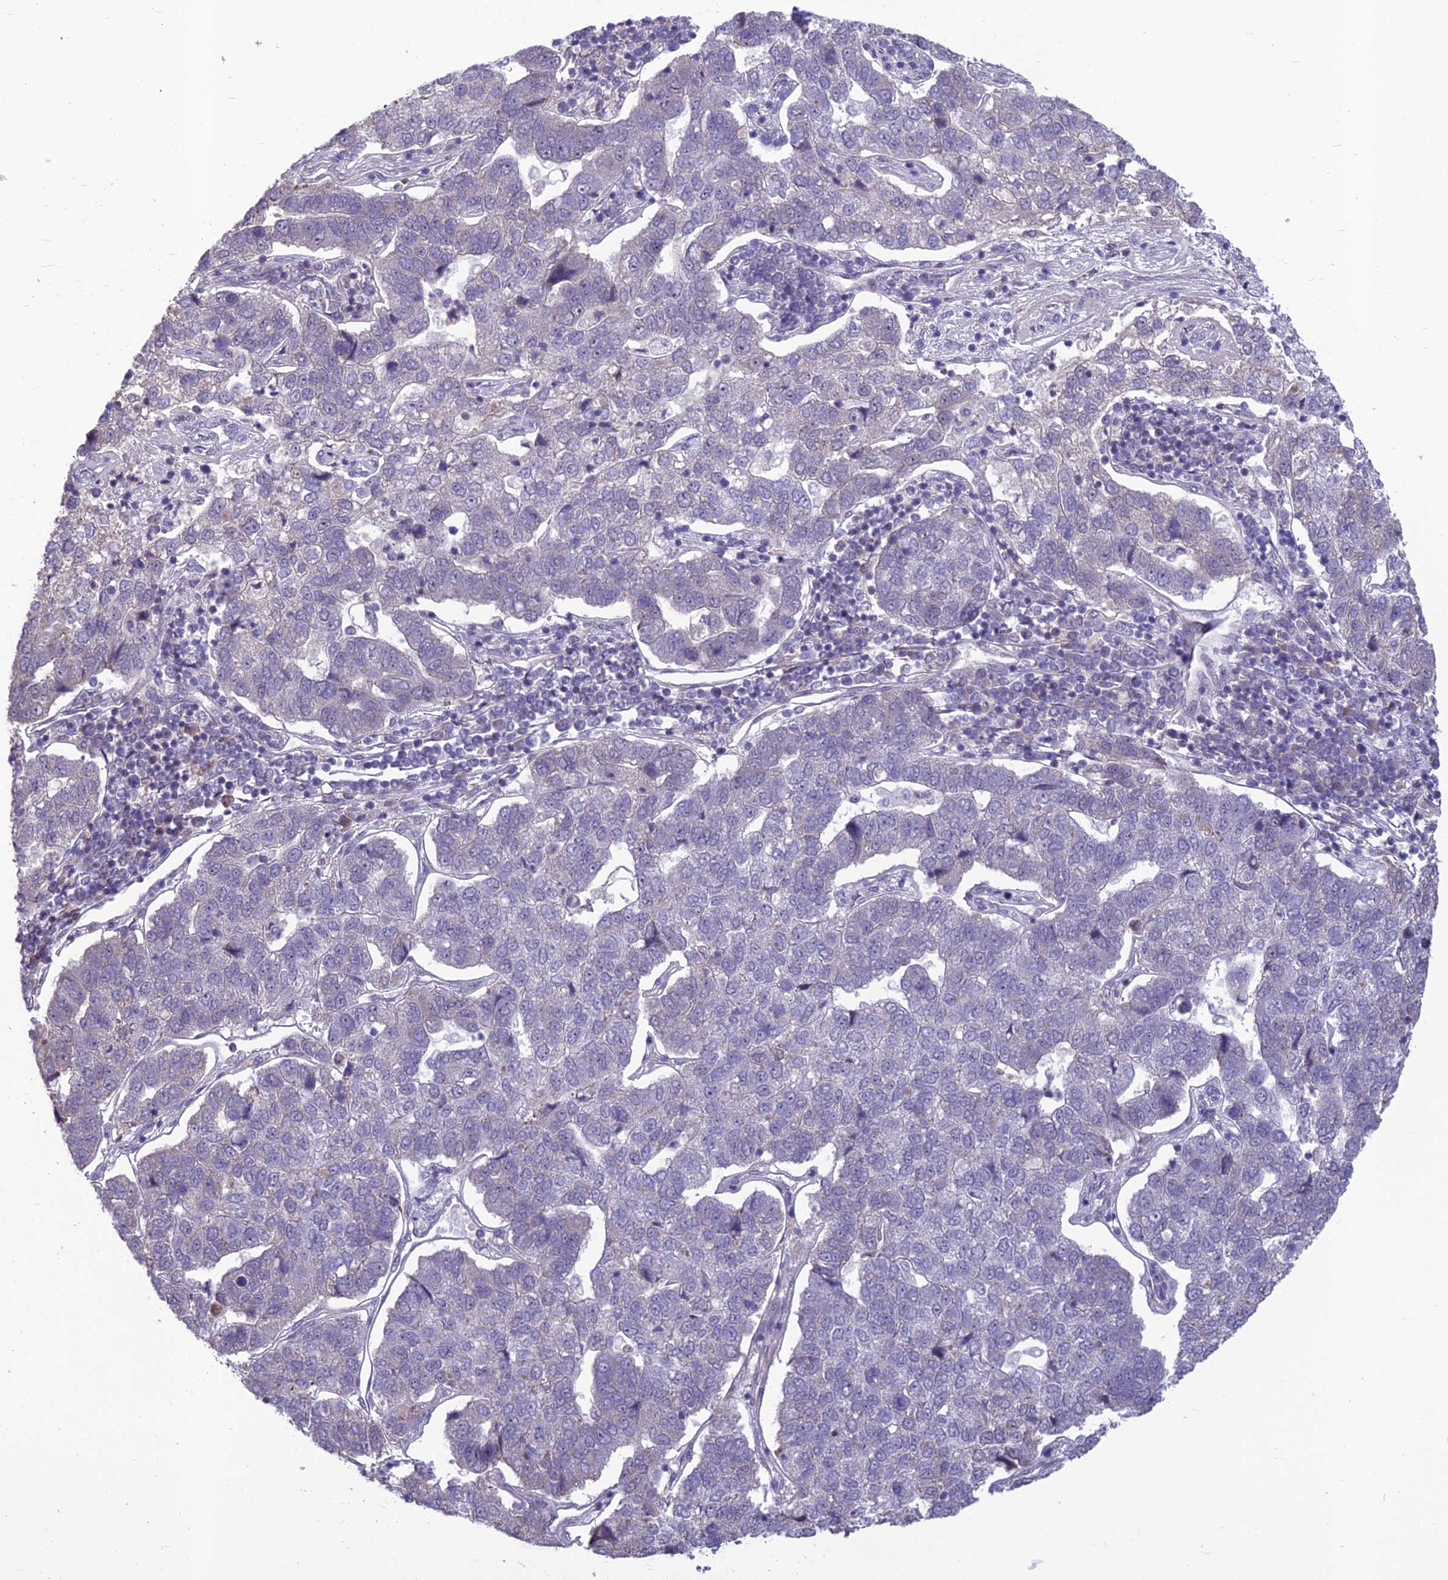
{"staining": {"intensity": "negative", "quantity": "none", "location": "none"}, "tissue": "pancreatic cancer", "cell_type": "Tumor cells", "image_type": "cancer", "snomed": [{"axis": "morphology", "description": "Adenocarcinoma, NOS"}, {"axis": "topography", "description": "Pancreas"}], "caption": "Protein analysis of pancreatic cancer exhibits no significant positivity in tumor cells.", "gene": "FBRS", "patient": {"sex": "female", "age": 61}}